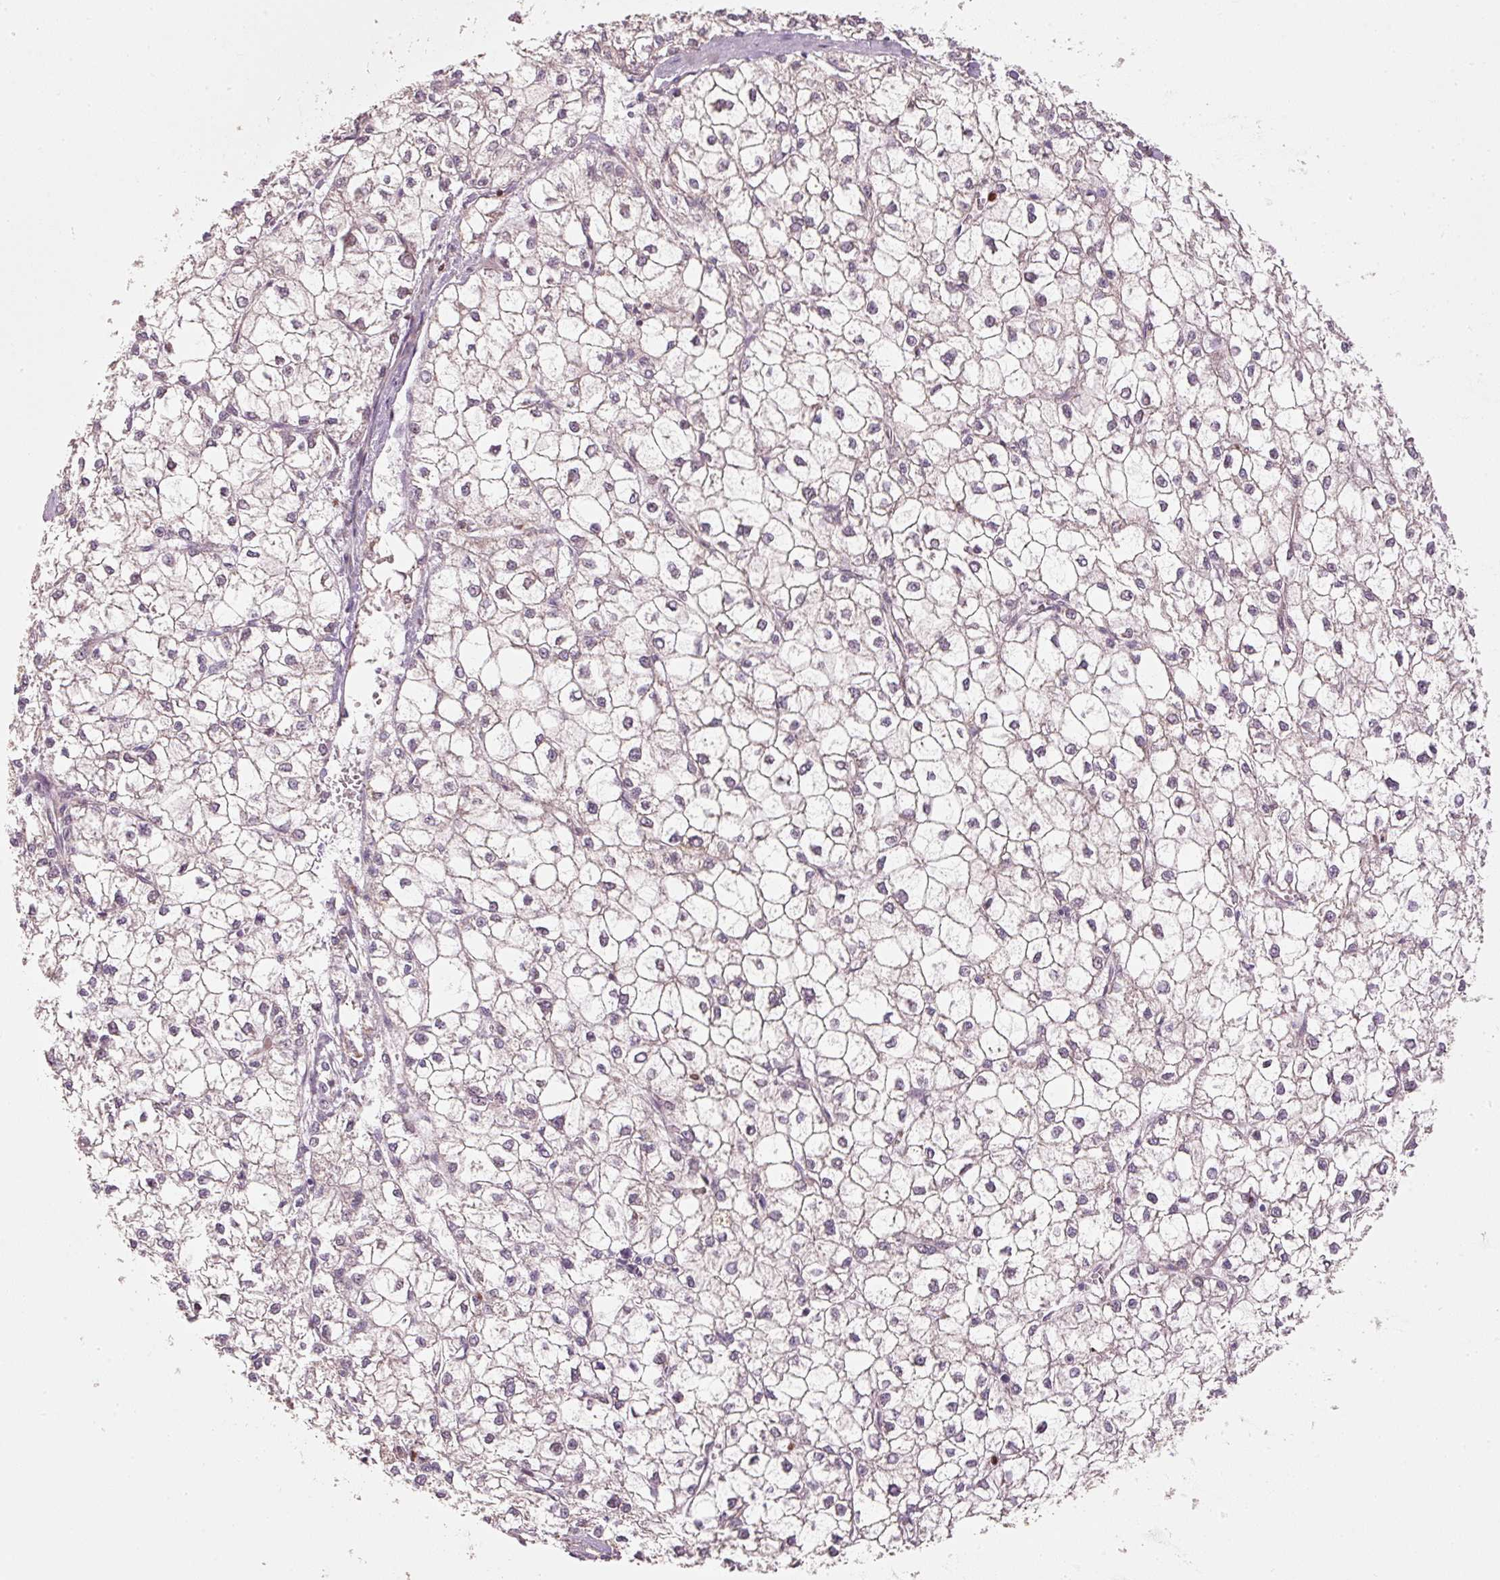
{"staining": {"intensity": "negative", "quantity": "none", "location": "none"}, "tissue": "liver cancer", "cell_type": "Tumor cells", "image_type": "cancer", "snomed": [{"axis": "morphology", "description": "Carcinoma, Hepatocellular, NOS"}, {"axis": "topography", "description": "Liver"}], "caption": "Human hepatocellular carcinoma (liver) stained for a protein using immunohistochemistry (IHC) reveals no positivity in tumor cells.", "gene": "MTHFD1L", "patient": {"sex": "female", "age": 43}}